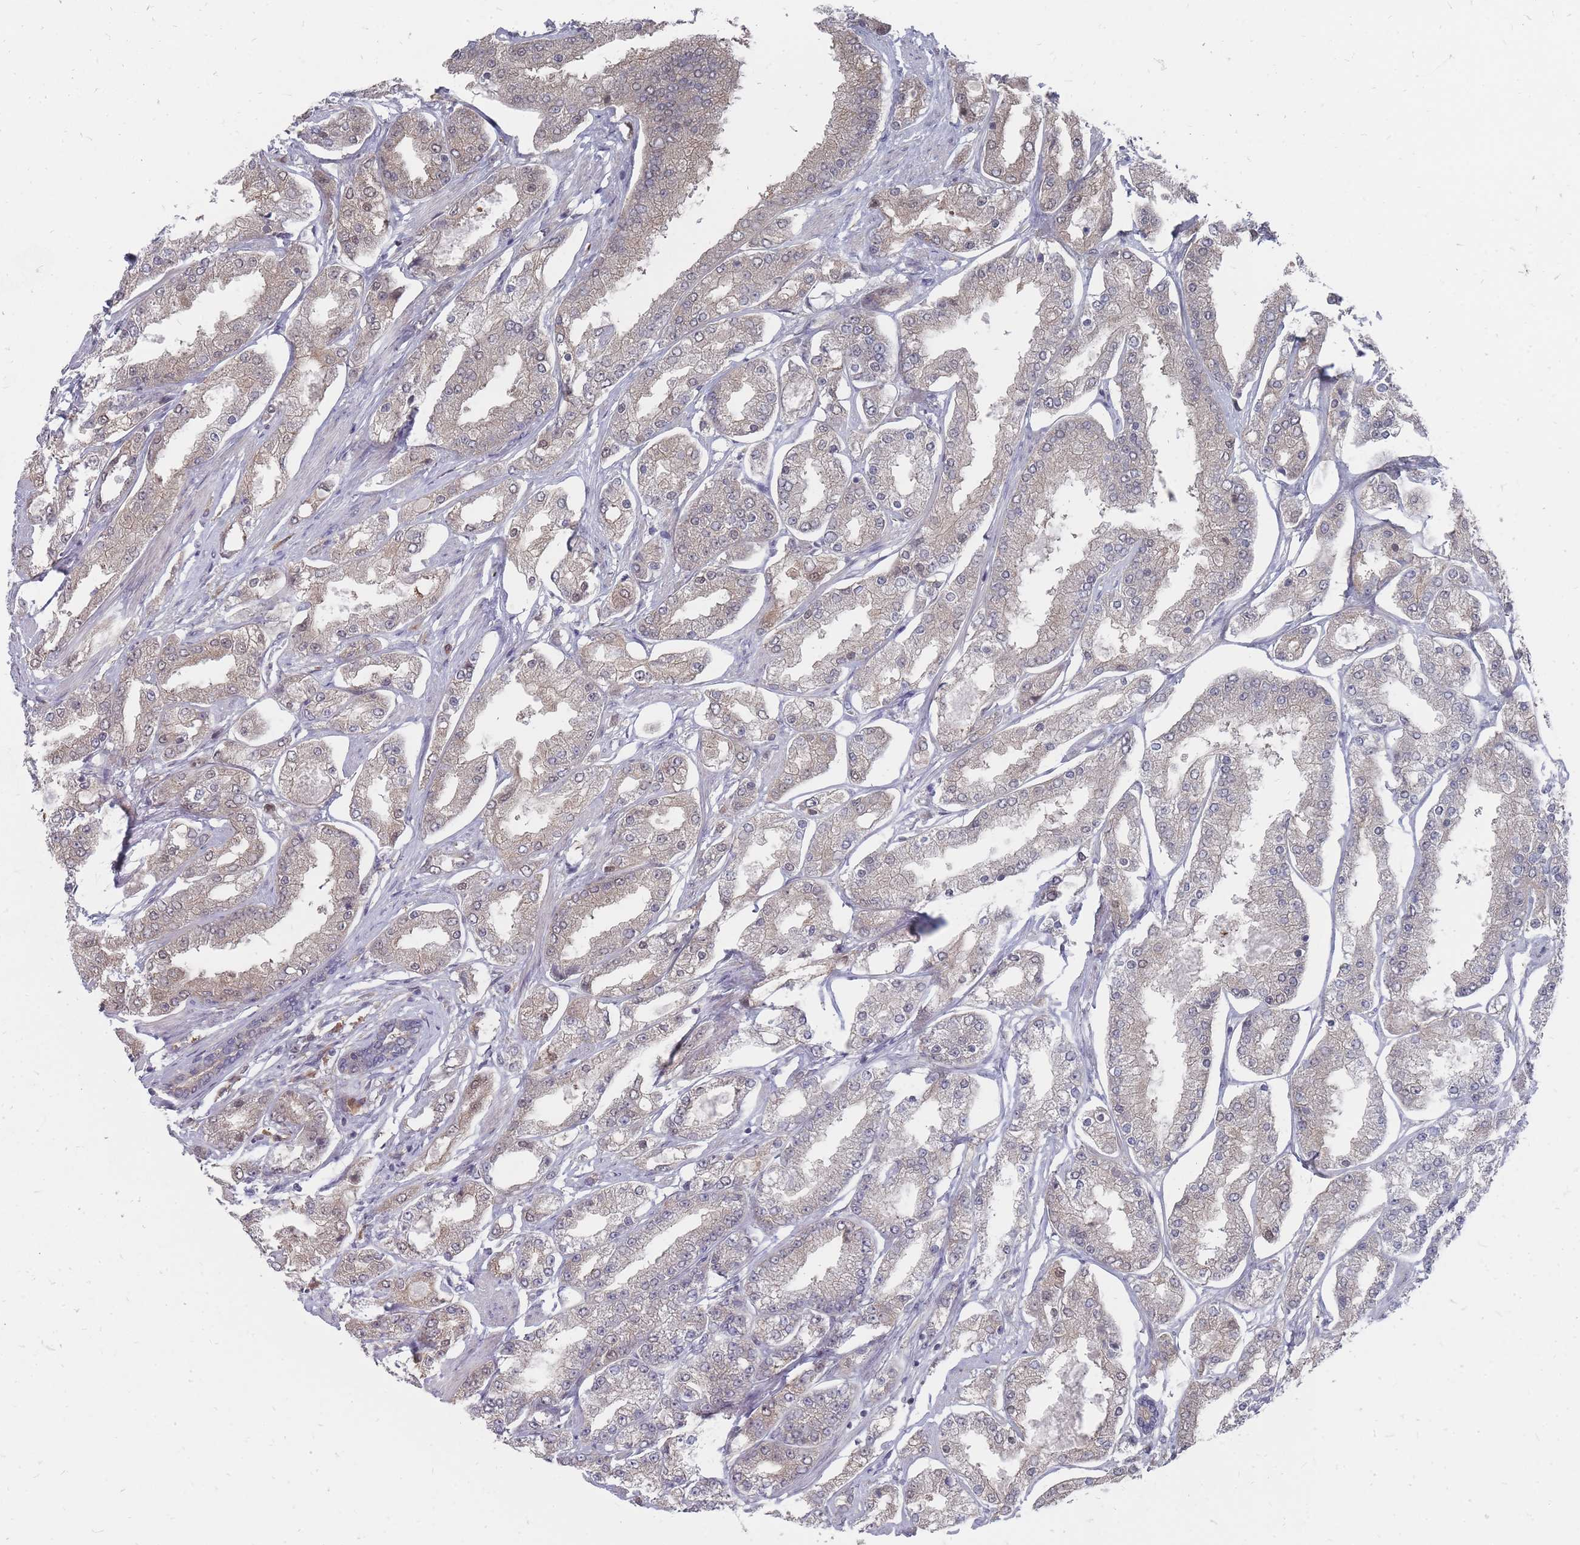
{"staining": {"intensity": "weak", "quantity": "<25%", "location": "cytoplasmic/membranous,nuclear"}, "tissue": "prostate cancer", "cell_type": "Tumor cells", "image_type": "cancer", "snomed": [{"axis": "morphology", "description": "Adenocarcinoma, High grade"}, {"axis": "topography", "description": "Prostate"}], "caption": "Immunohistochemistry (IHC) image of human prostate cancer stained for a protein (brown), which reveals no positivity in tumor cells.", "gene": "NKD1", "patient": {"sex": "male", "age": 69}}